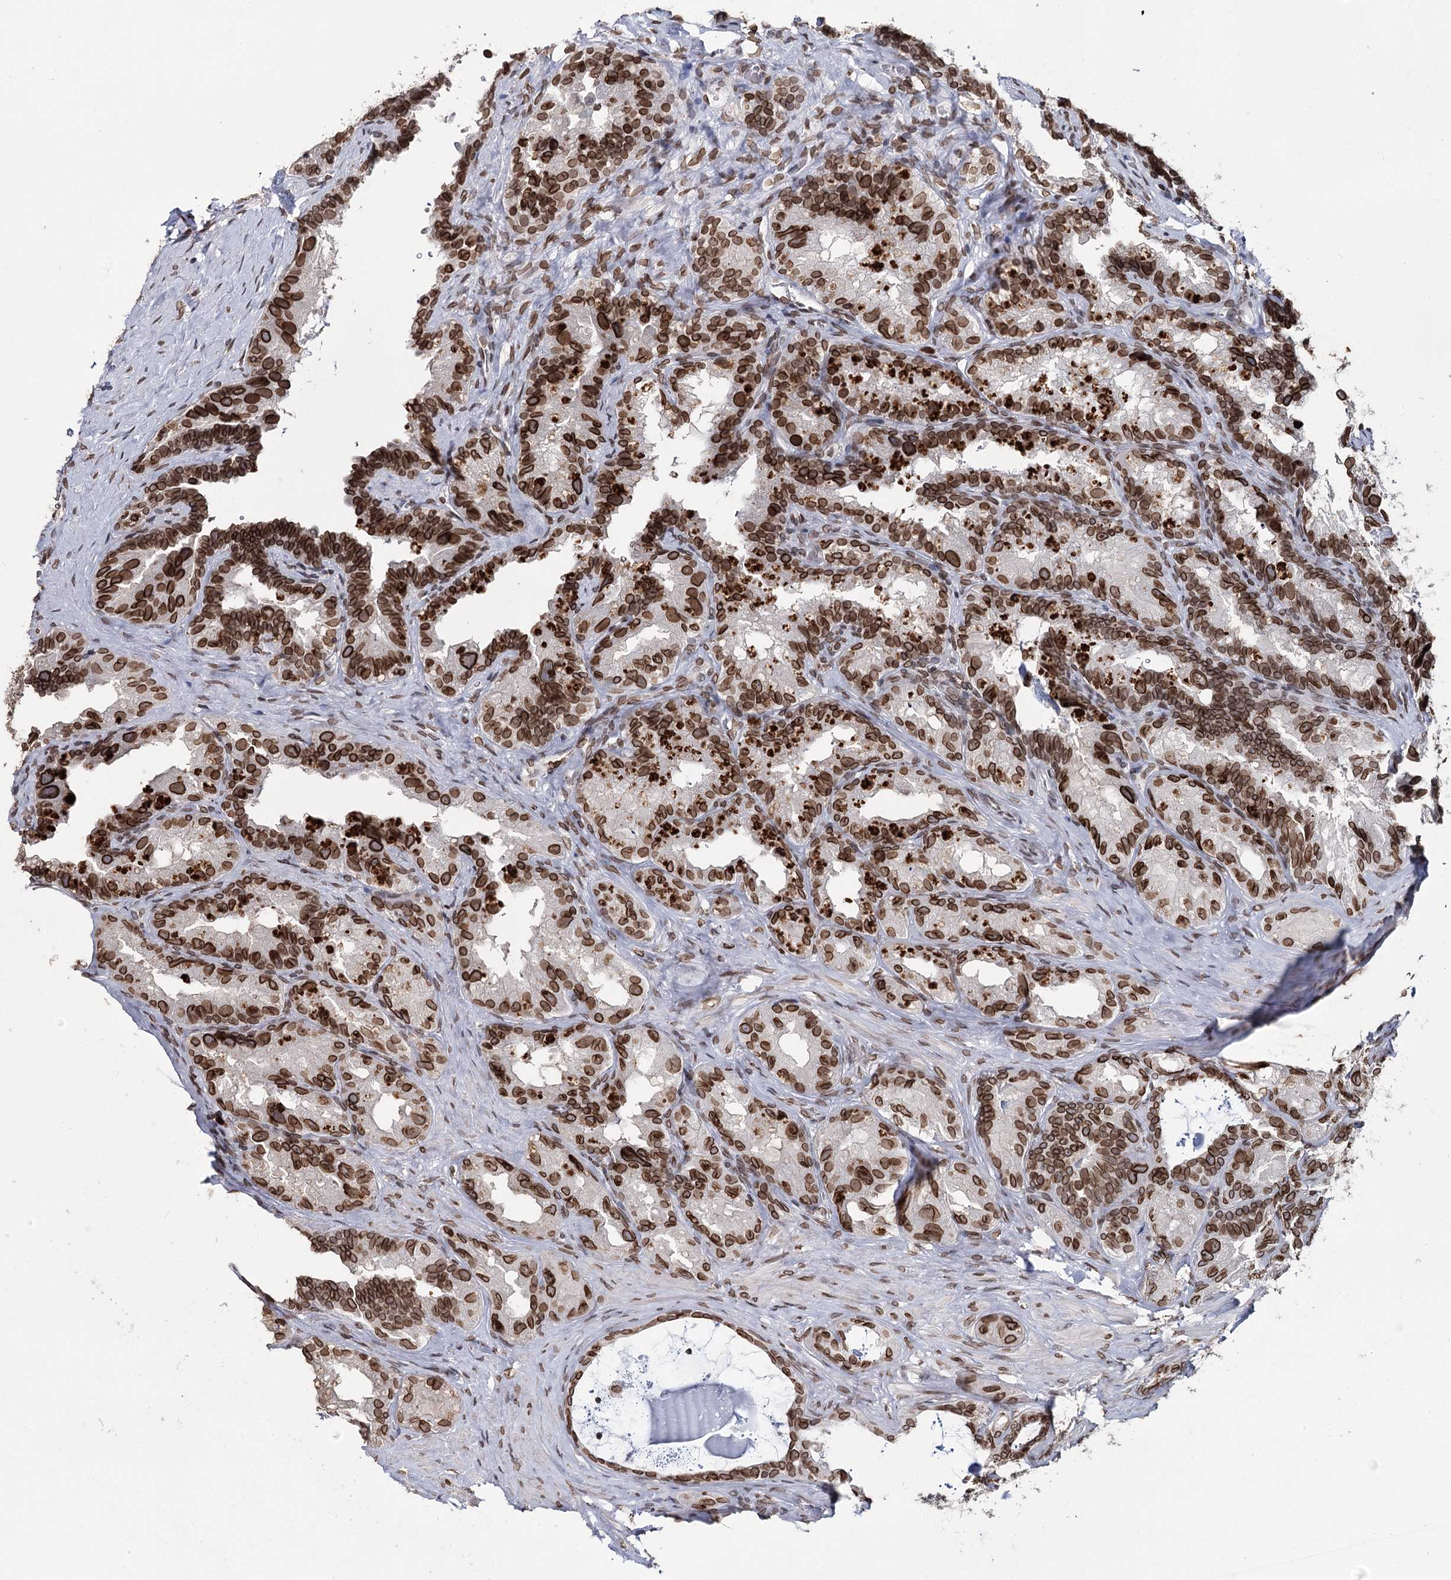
{"staining": {"intensity": "strong", "quantity": ">75%", "location": "cytoplasmic/membranous,nuclear"}, "tissue": "seminal vesicle", "cell_type": "Glandular cells", "image_type": "normal", "snomed": [{"axis": "morphology", "description": "Normal tissue, NOS"}, {"axis": "topography", "description": "Seminal veicle"}], "caption": "DAB immunohistochemical staining of normal human seminal vesicle exhibits strong cytoplasmic/membranous,nuclear protein expression in about >75% of glandular cells.", "gene": "KIAA0930", "patient": {"sex": "male", "age": 60}}